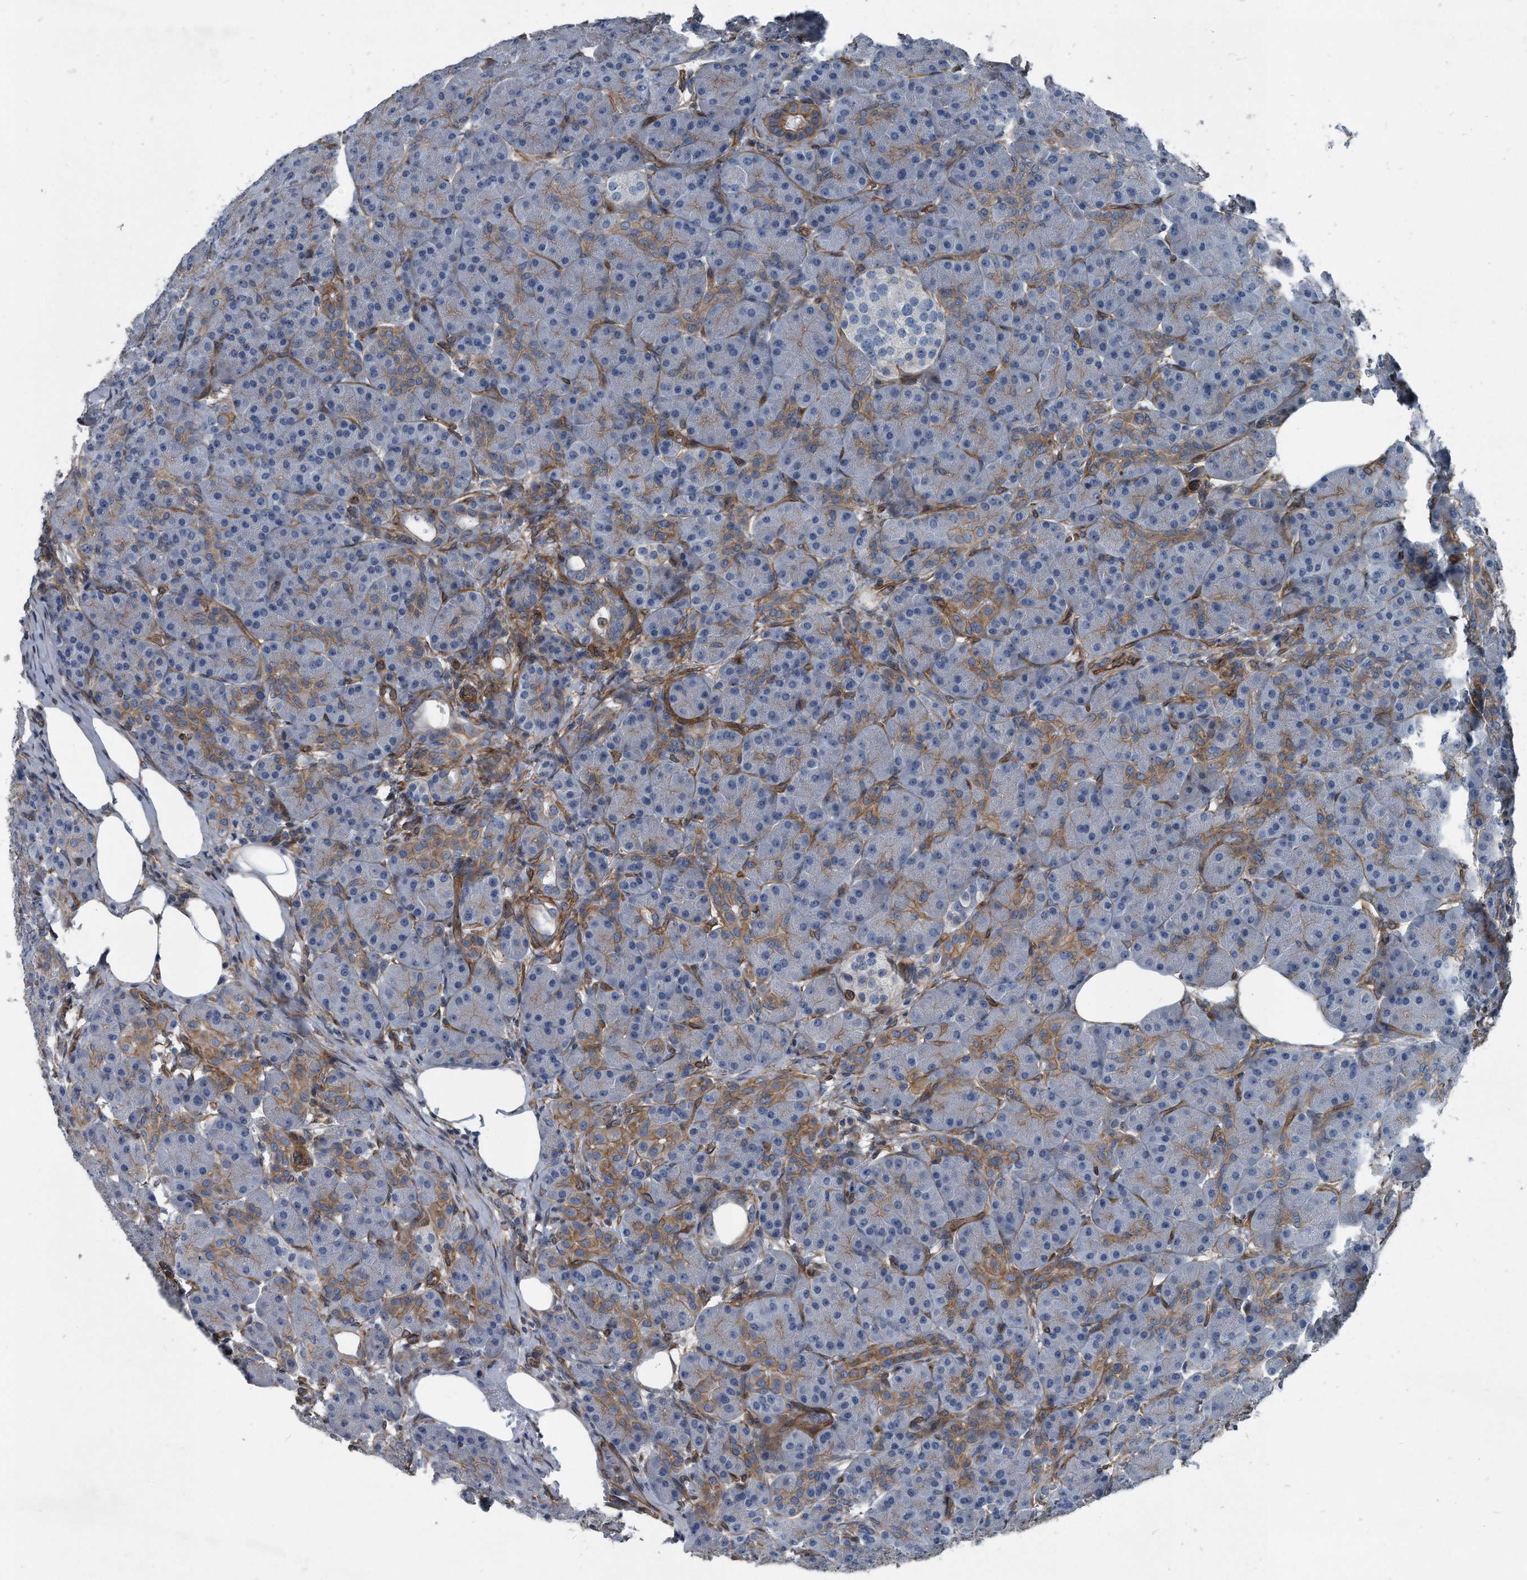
{"staining": {"intensity": "moderate", "quantity": "25%-75%", "location": "cytoplasmic/membranous"}, "tissue": "pancreas", "cell_type": "Exocrine glandular cells", "image_type": "normal", "snomed": [{"axis": "morphology", "description": "Normal tissue, NOS"}, {"axis": "topography", "description": "Pancreas"}], "caption": "Protein analysis of normal pancreas demonstrates moderate cytoplasmic/membranous staining in about 25%-75% of exocrine glandular cells. (DAB IHC with brightfield microscopy, high magnification).", "gene": "PLEC", "patient": {"sex": "male", "age": 63}}